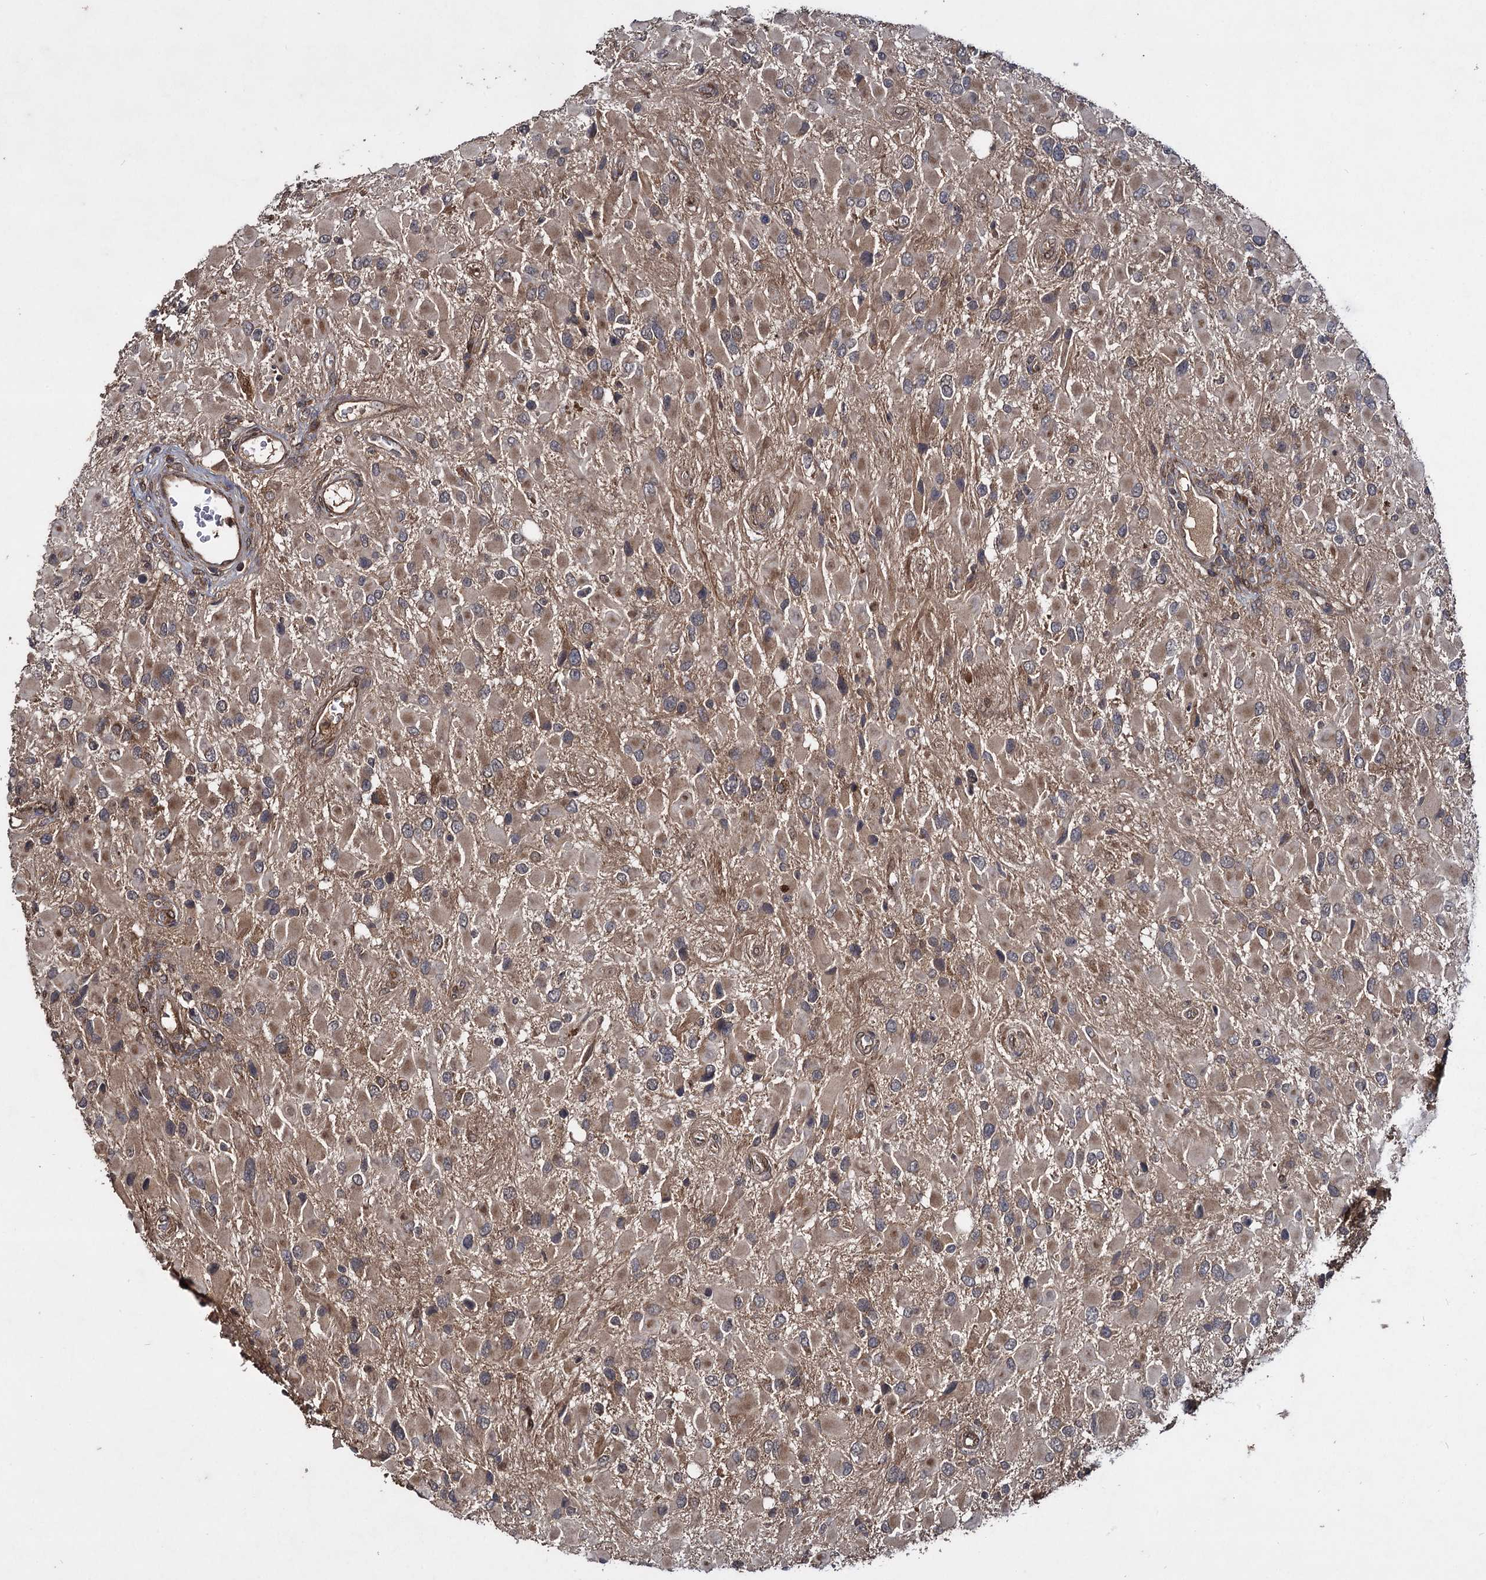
{"staining": {"intensity": "weak", "quantity": ">75%", "location": "cytoplasmic/membranous"}, "tissue": "glioma", "cell_type": "Tumor cells", "image_type": "cancer", "snomed": [{"axis": "morphology", "description": "Glioma, malignant, High grade"}, {"axis": "topography", "description": "Brain"}], "caption": "Glioma stained with DAB IHC demonstrates low levels of weak cytoplasmic/membranous staining in about >75% of tumor cells.", "gene": "DCP1B", "patient": {"sex": "male", "age": 53}}